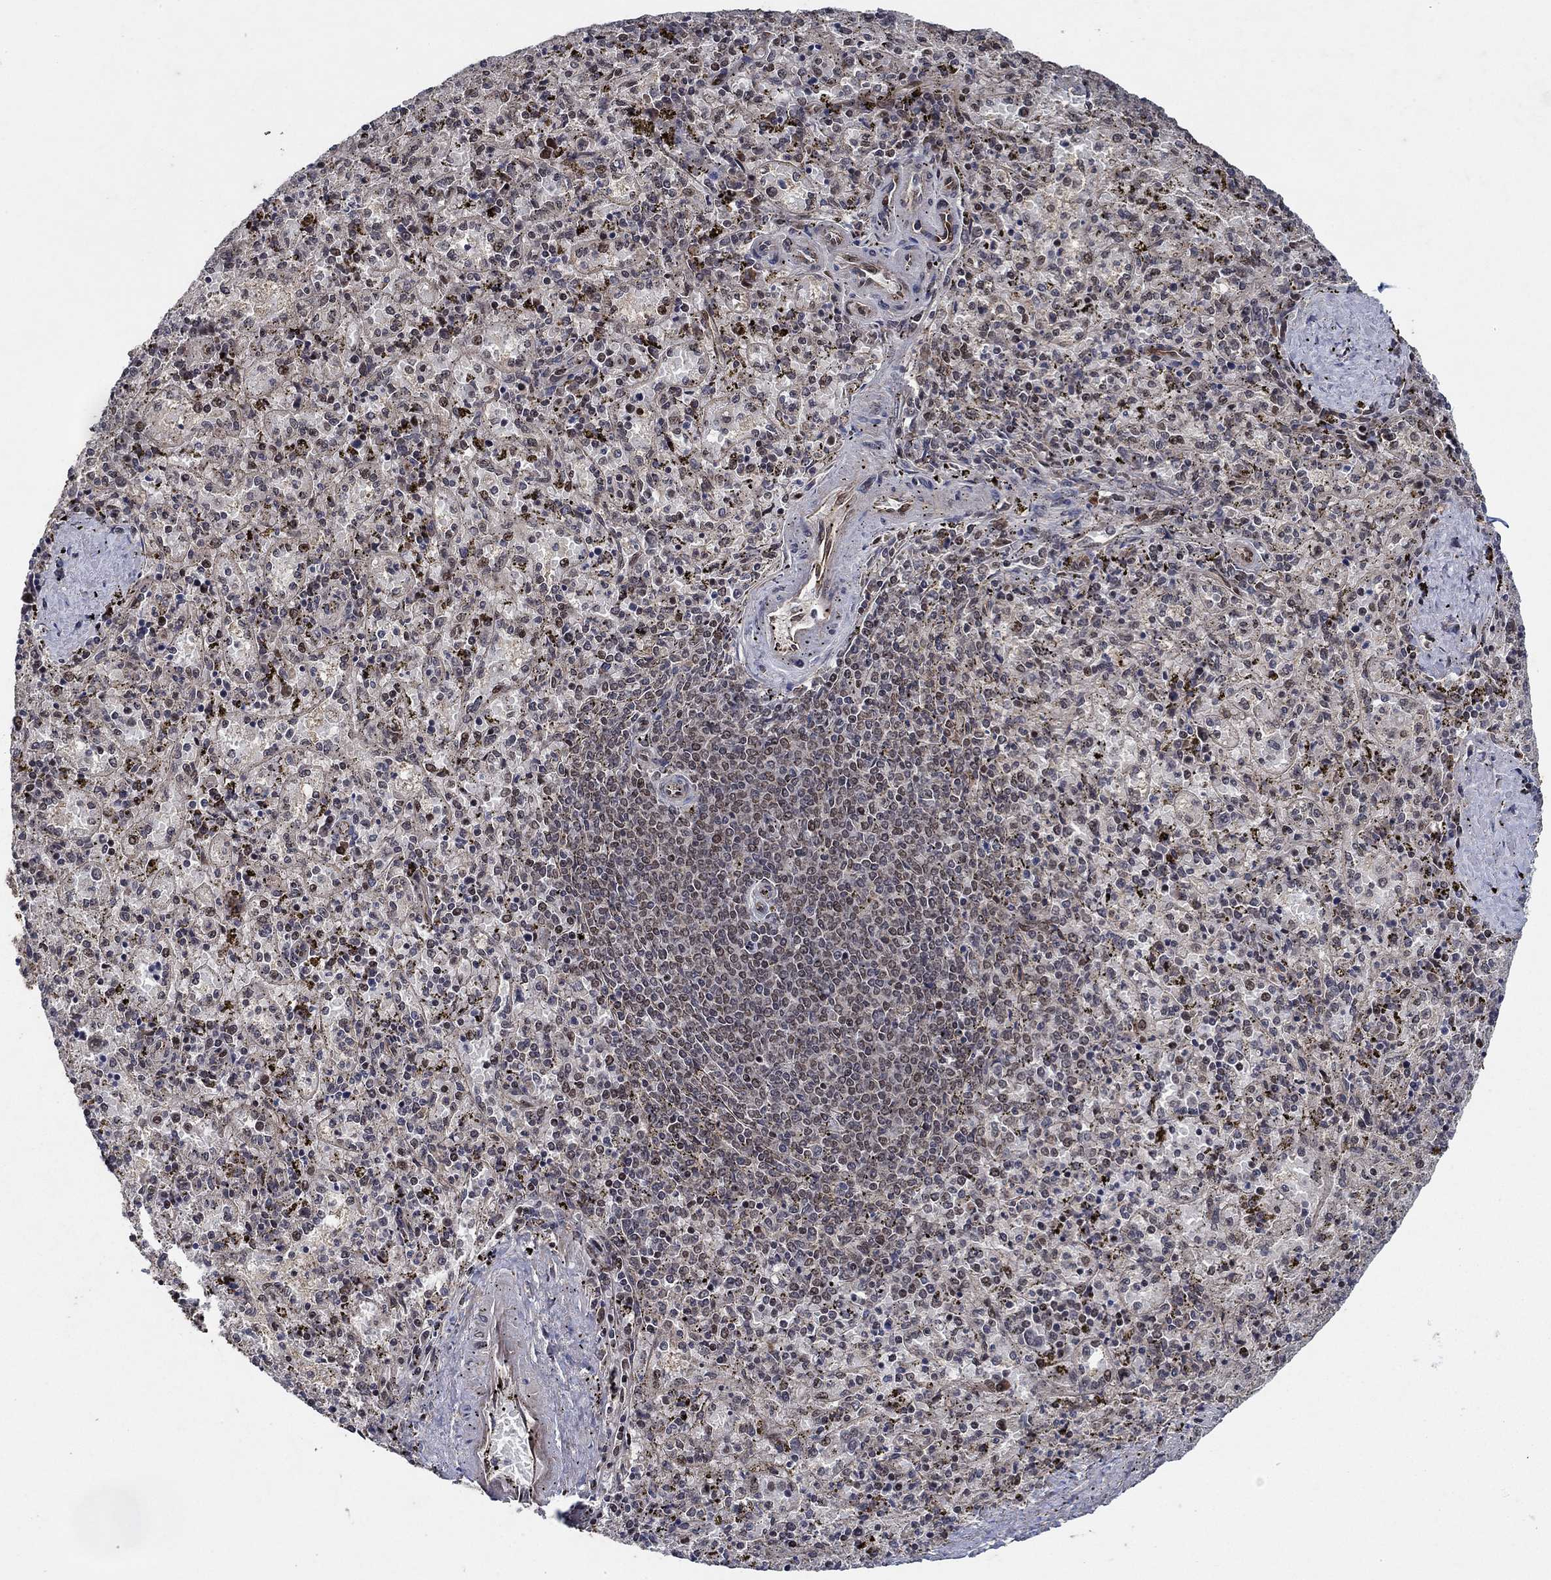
{"staining": {"intensity": "strong", "quantity": "<25%", "location": "nuclear"}, "tissue": "spleen", "cell_type": "Cells in red pulp", "image_type": "normal", "snomed": [{"axis": "morphology", "description": "Normal tissue, NOS"}, {"axis": "topography", "description": "Spleen"}], "caption": "Spleen stained with DAB immunohistochemistry (IHC) reveals medium levels of strong nuclear expression in approximately <25% of cells in red pulp. The protein is stained brown, and the nuclei are stained in blue (DAB IHC with brightfield microscopy, high magnification).", "gene": "PRICKLE4", "patient": {"sex": "female", "age": 50}}